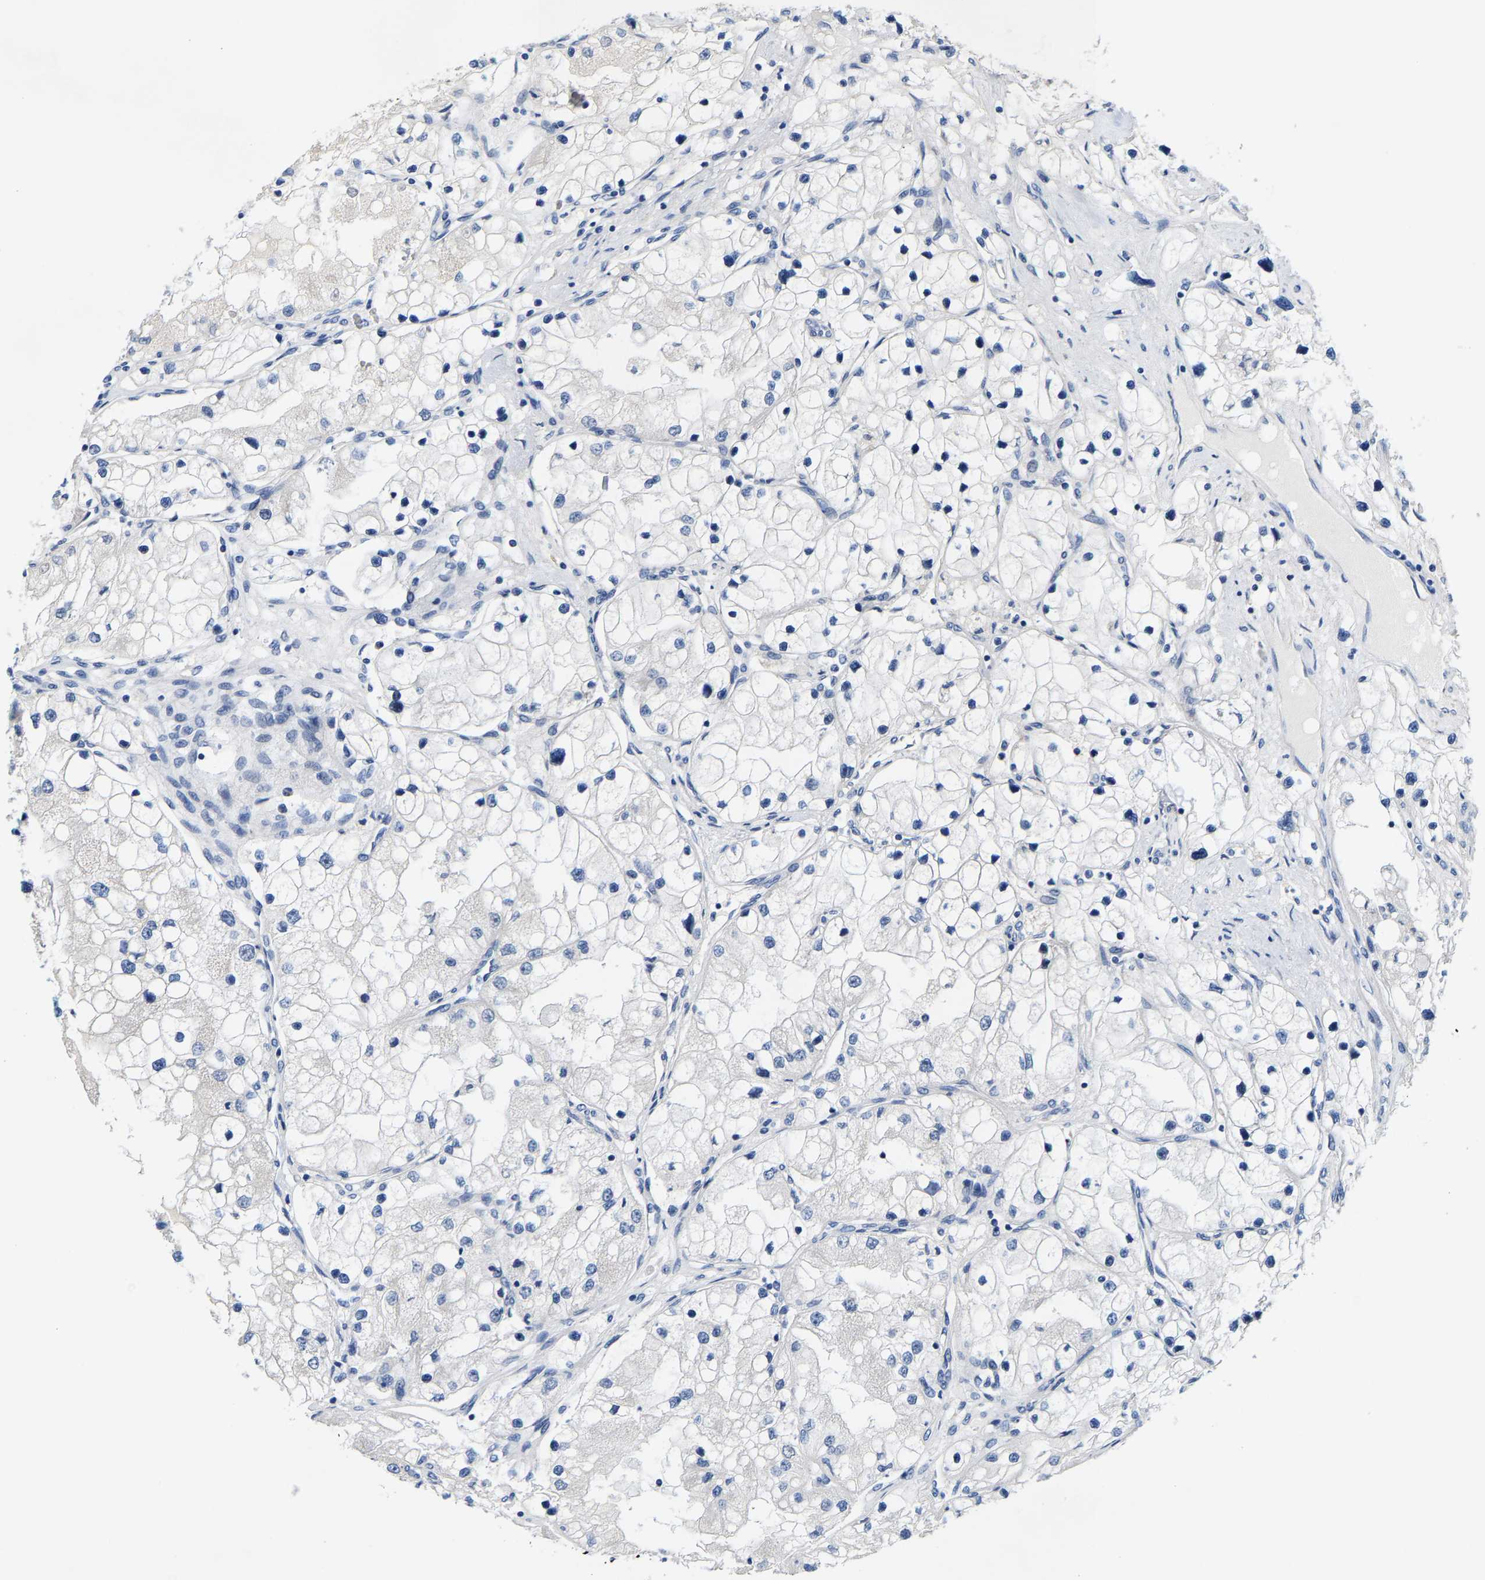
{"staining": {"intensity": "negative", "quantity": "none", "location": "none"}, "tissue": "renal cancer", "cell_type": "Tumor cells", "image_type": "cancer", "snomed": [{"axis": "morphology", "description": "Adenocarcinoma, NOS"}, {"axis": "topography", "description": "Kidney"}], "caption": "Renal cancer stained for a protein using immunohistochemistry (IHC) demonstrates no expression tumor cells.", "gene": "KLHL1", "patient": {"sex": "male", "age": 68}}